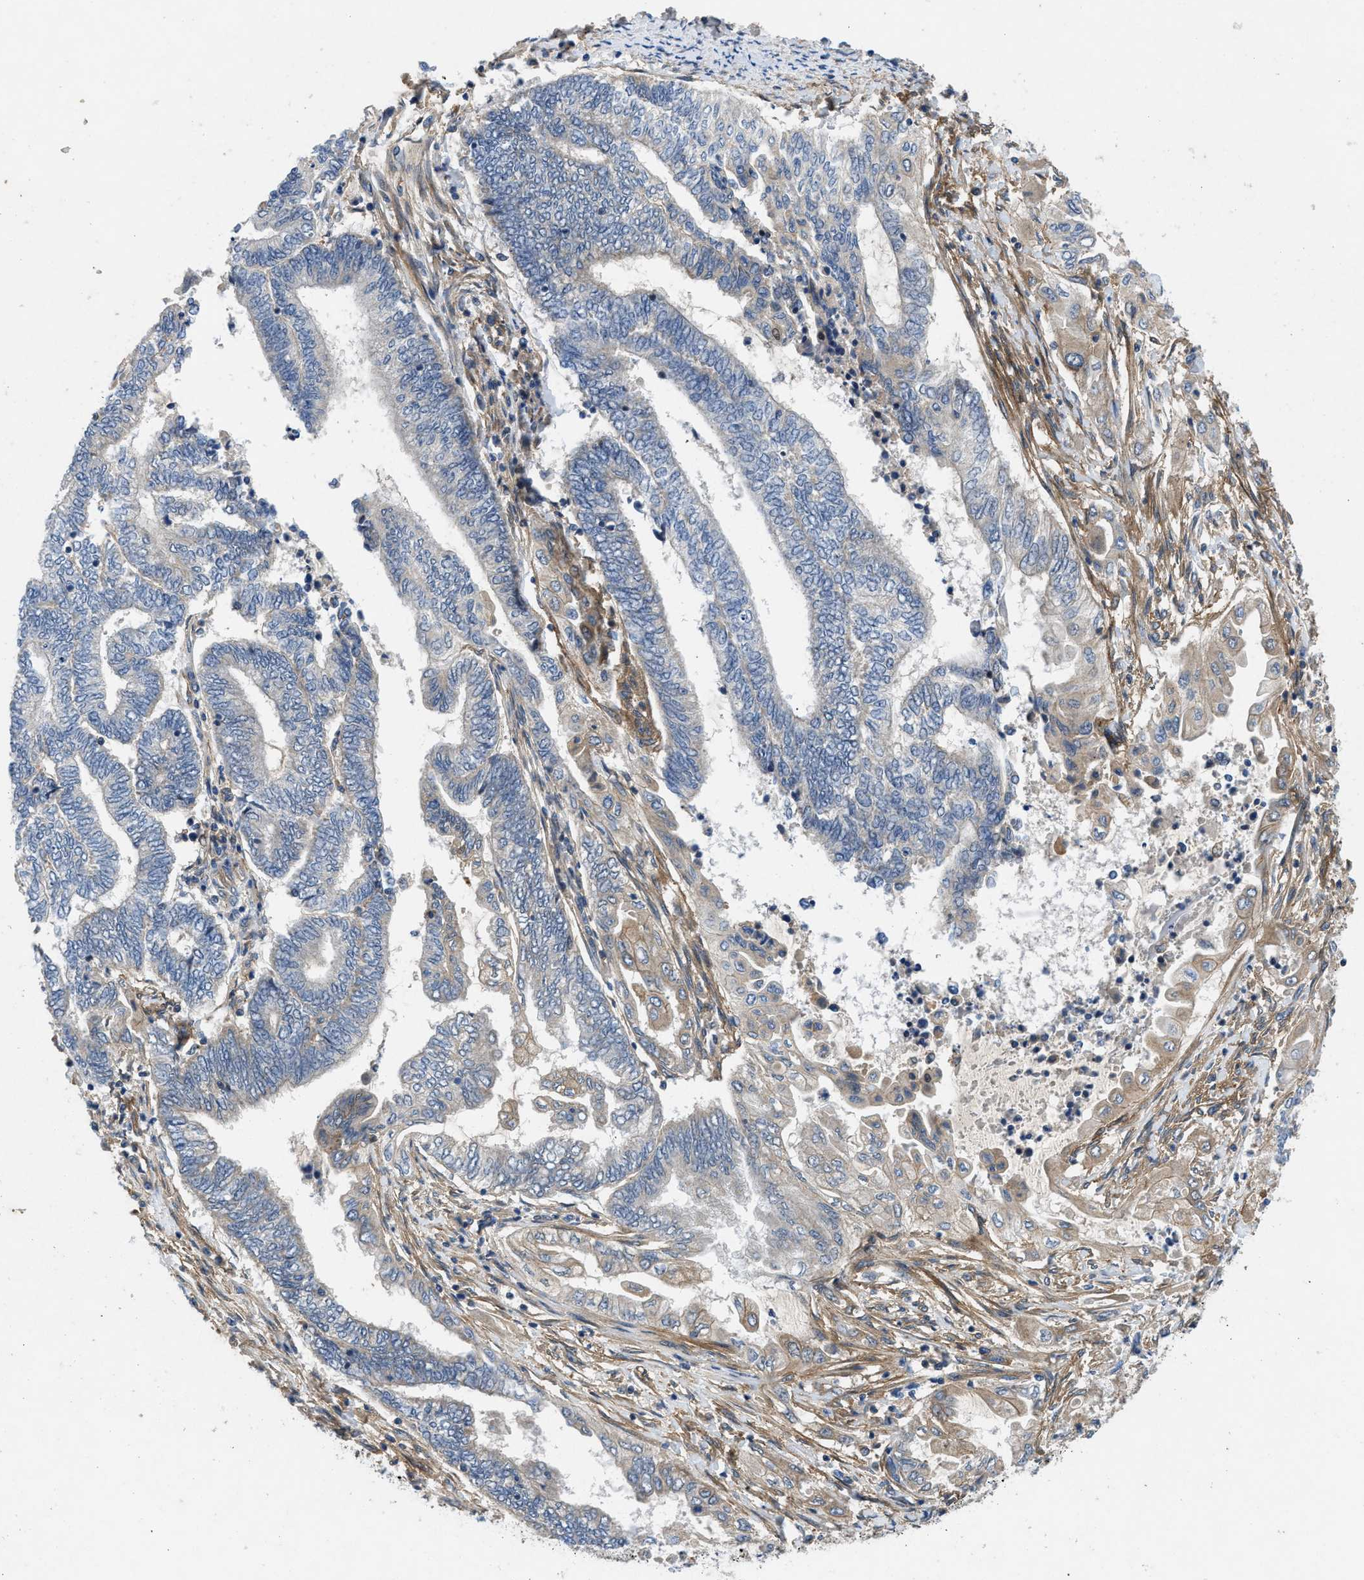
{"staining": {"intensity": "negative", "quantity": "none", "location": "none"}, "tissue": "endometrial cancer", "cell_type": "Tumor cells", "image_type": "cancer", "snomed": [{"axis": "morphology", "description": "Adenocarcinoma, NOS"}, {"axis": "topography", "description": "Uterus"}, {"axis": "topography", "description": "Endometrium"}], "caption": "There is no significant positivity in tumor cells of endometrial cancer.", "gene": "PANX1", "patient": {"sex": "female", "age": 70}}